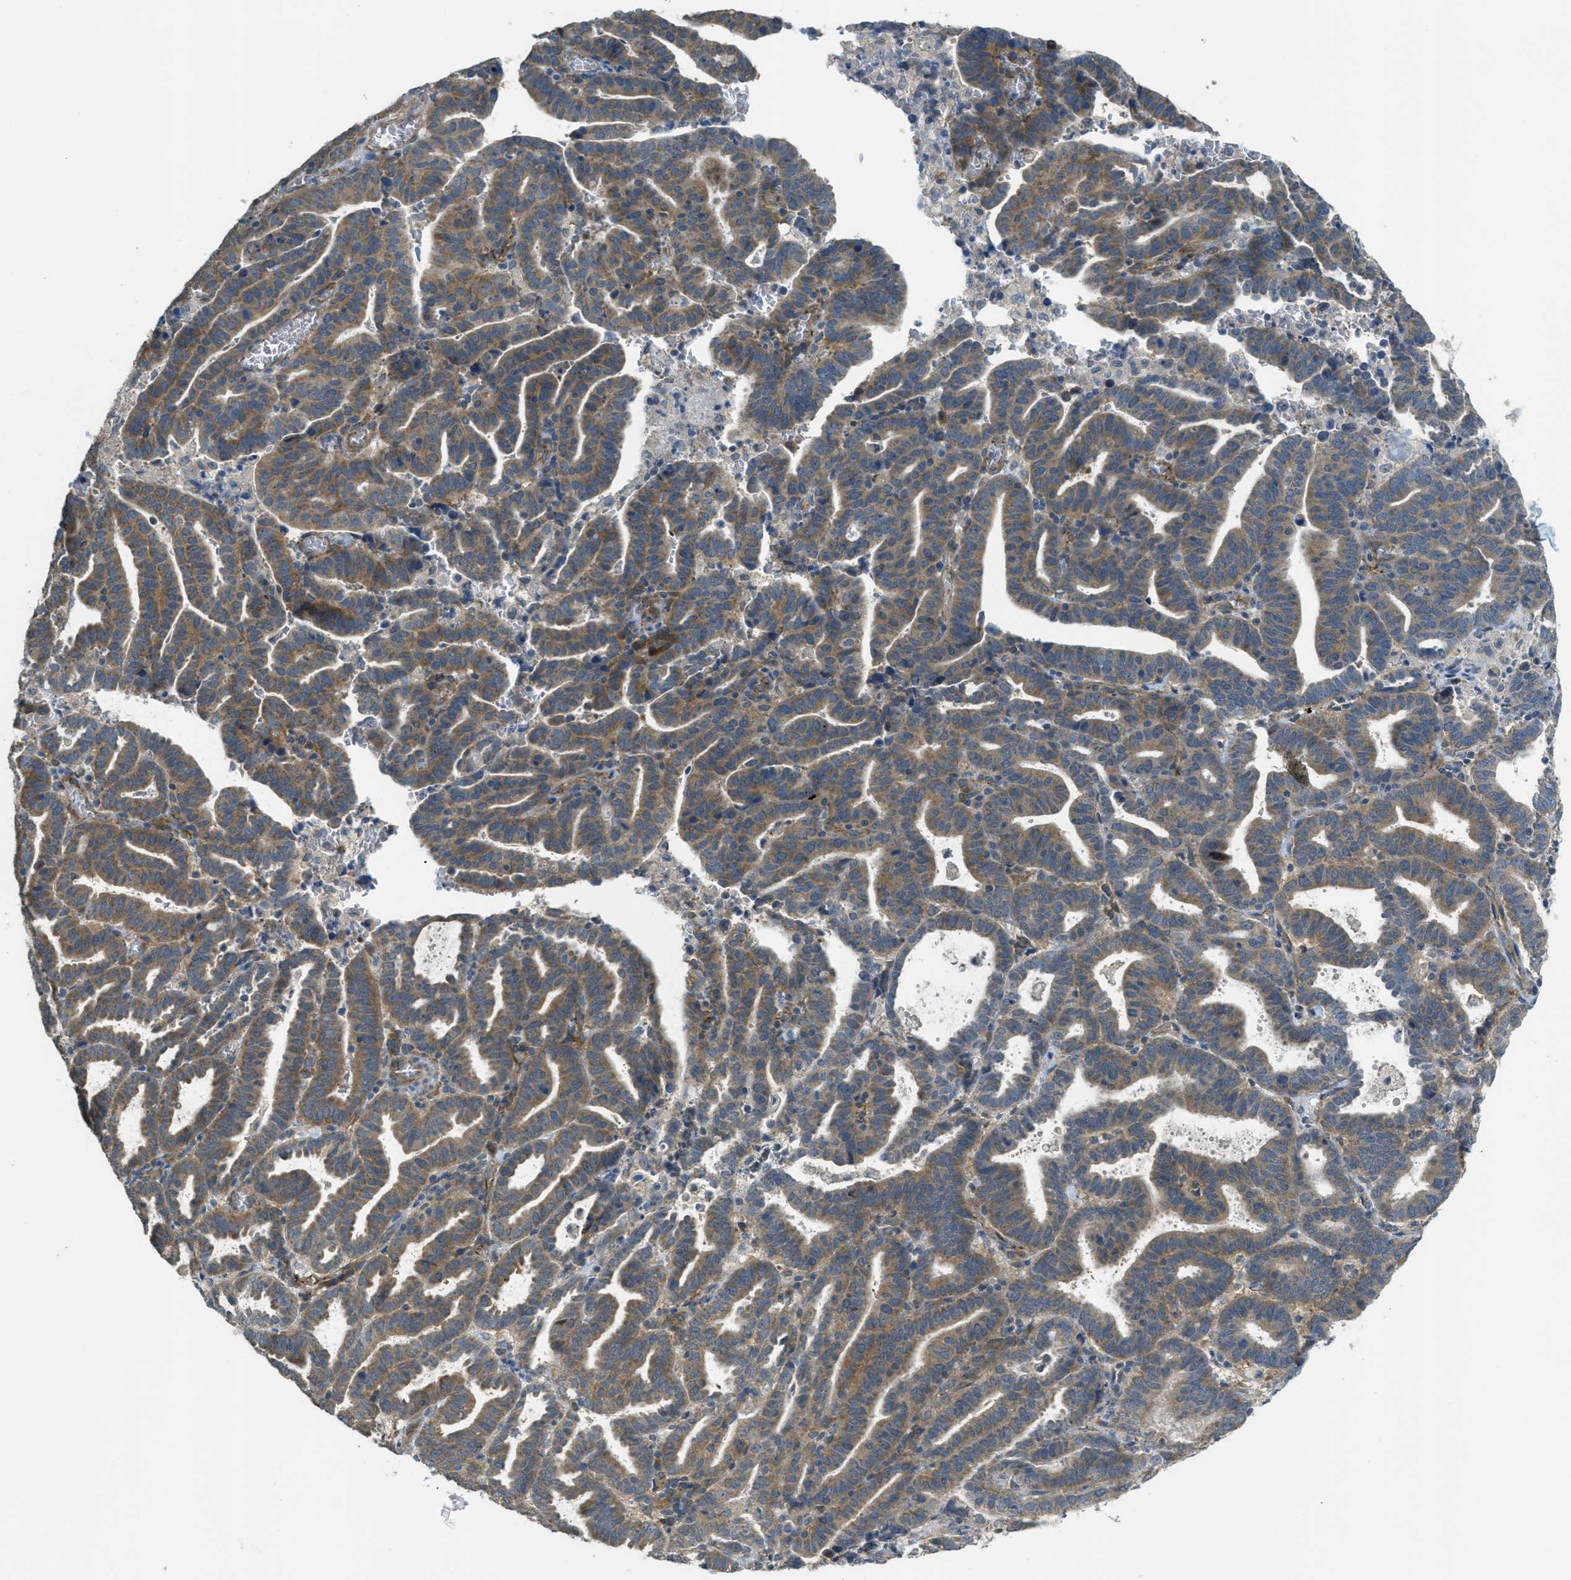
{"staining": {"intensity": "moderate", "quantity": ">75%", "location": "cytoplasmic/membranous"}, "tissue": "endometrial cancer", "cell_type": "Tumor cells", "image_type": "cancer", "snomed": [{"axis": "morphology", "description": "Adenocarcinoma, NOS"}, {"axis": "topography", "description": "Uterus"}], "caption": "A photomicrograph of human endometrial adenocarcinoma stained for a protein reveals moderate cytoplasmic/membranous brown staining in tumor cells. The staining was performed using DAB (3,3'-diaminobenzidine) to visualize the protein expression in brown, while the nuclei were stained in blue with hematoxylin (Magnification: 20x).", "gene": "JCAD", "patient": {"sex": "female", "age": 83}}